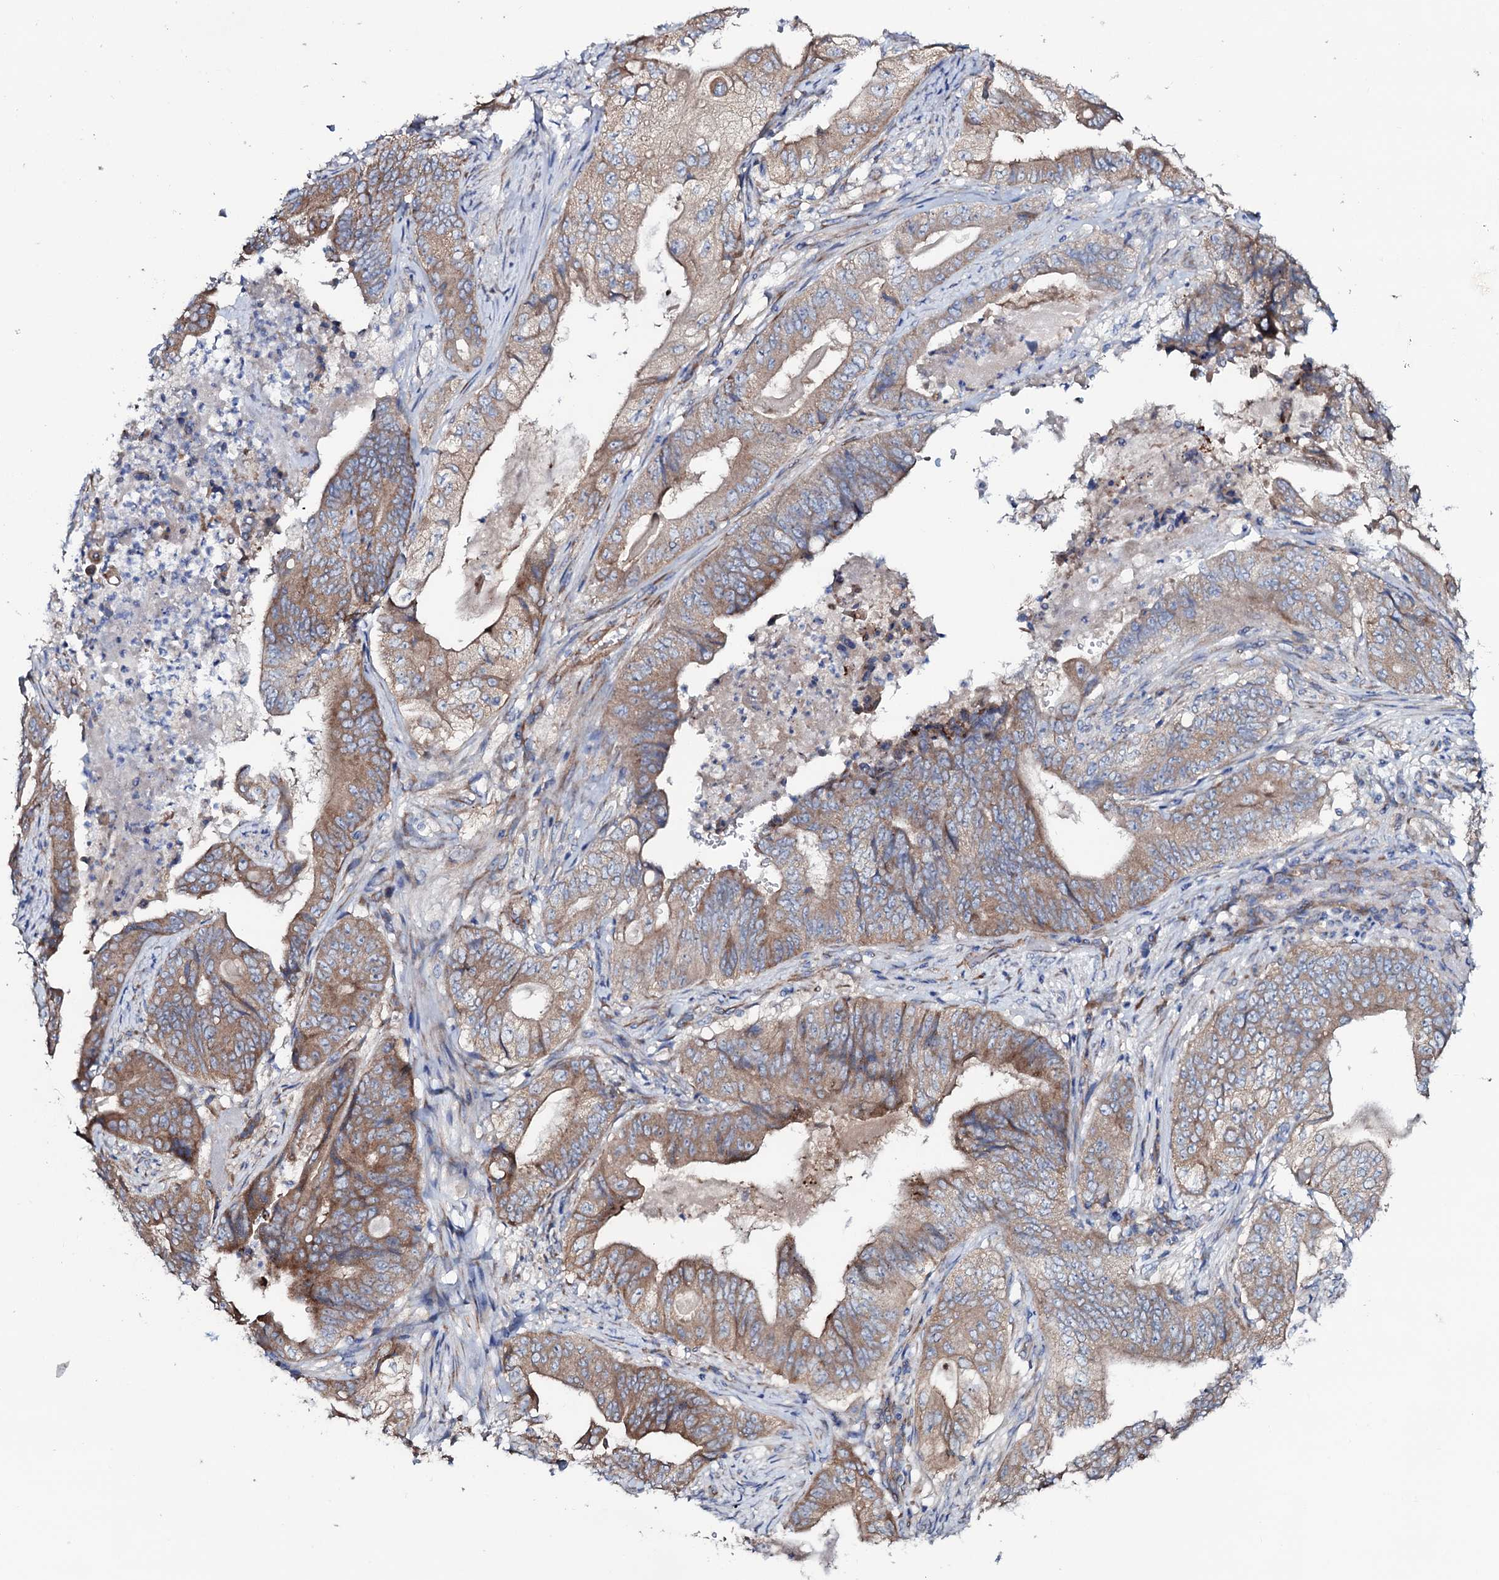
{"staining": {"intensity": "moderate", "quantity": ">75%", "location": "cytoplasmic/membranous"}, "tissue": "stomach cancer", "cell_type": "Tumor cells", "image_type": "cancer", "snomed": [{"axis": "morphology", "description": "Adenocarcinoma, NOS"}, {"axis": "topography", "description": "Stomach"}], "caption": "A micrograph of human adenocarcinoma (stomach) stained for a protein demonstrates moderate cytoplasmic/membranous brown staining in tumor cells.", "gene": "STARD13", "patient": {"sex": "female", "age": 73}}